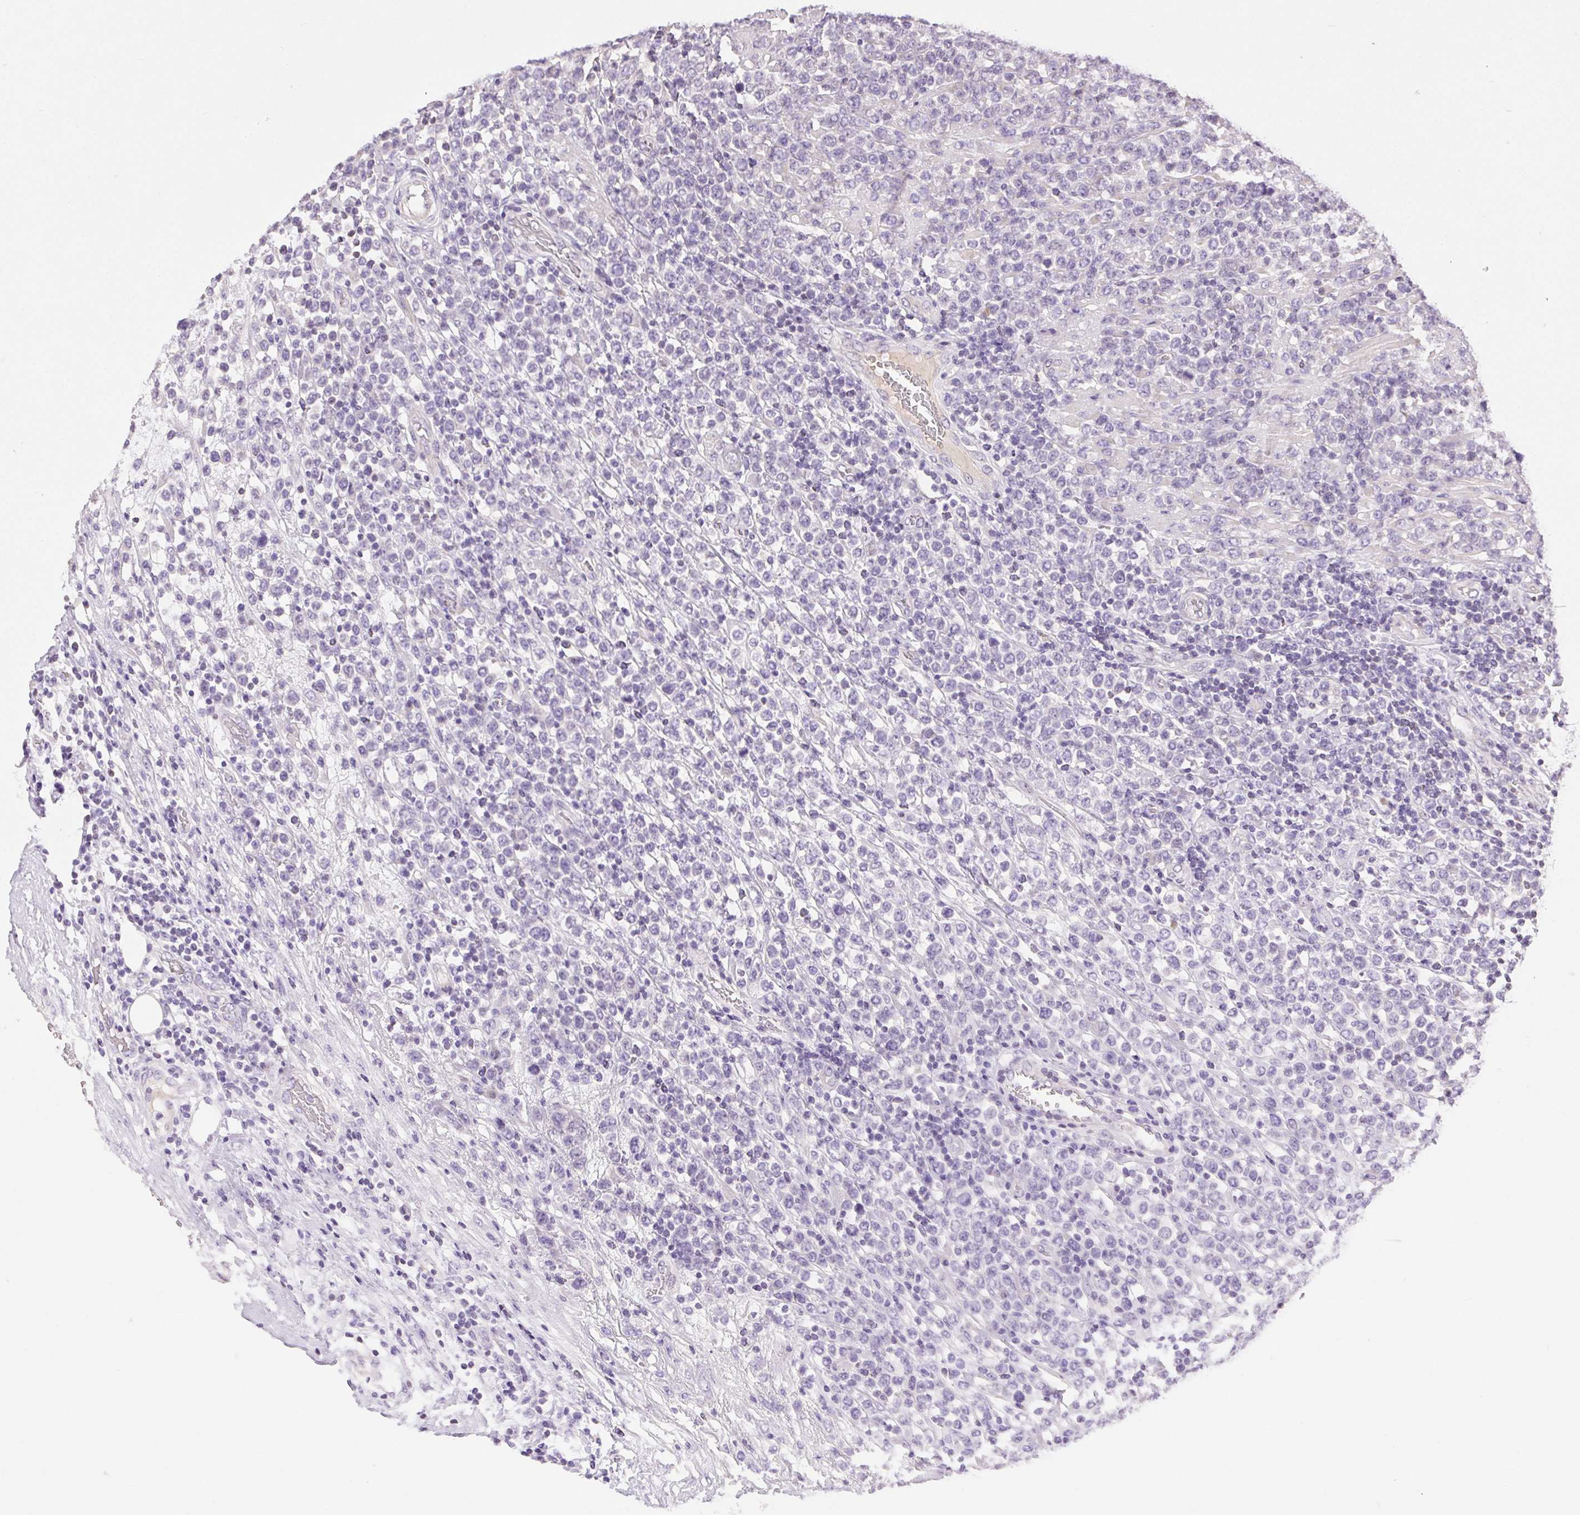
{"staining": {"intensity": "negative", "quantity": "none", "location": "none"}, "tissue": "lymphoma", "cell_type": "Tumor cells", "image_type": "cancer", "snomed": [{"axis": "morphology", "description": "Malignant lymphoma, non-Hodgkin's type, High grade"}, {"axis": "topography", "description": "Soft tissue"}], "caption": "Image shows no protein staining in tumor cells of malignant lymphoma, non-Hodgkin's type (high-grade) tissue.", "gene": "SYCE2", "patient": {"sex": "female", "age": 56}}